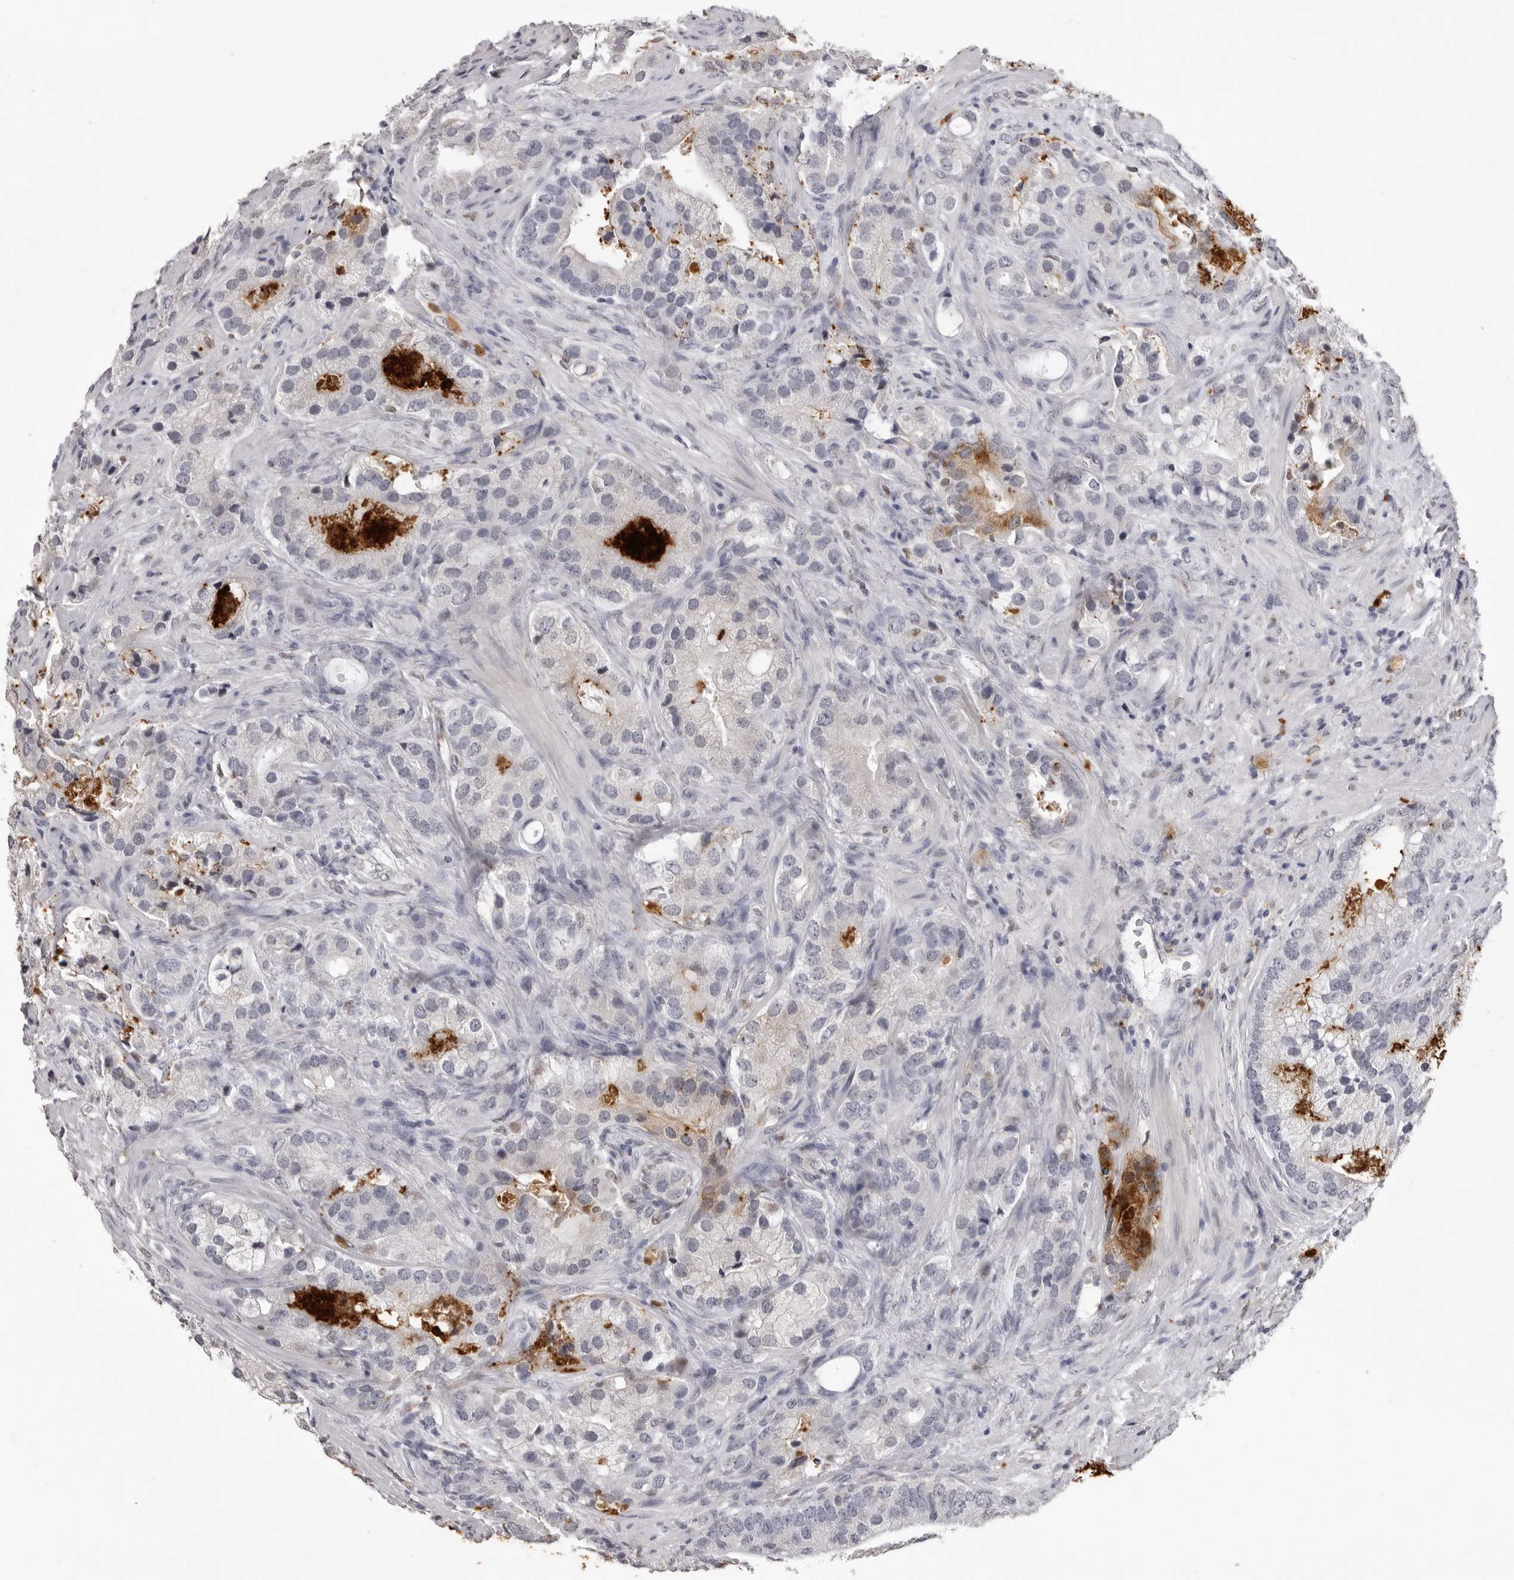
{"staining": {"intensity": "negative", "quantity": "none", "location": "none"}, "tissue": "prostate cancer", "cell_type": "Tumor cells", "image_type": "cancer", "snomed": [{"axis": "morphology", "description": "Adenocarcinoma, High grade"}, {"axis": "topography", "description": "Prostate"}], "caption": "IHC of prostate cancer reveals no staining in tumor cells.", "gene": "IL31", "patient": {"sex": "male", "age": 70}}